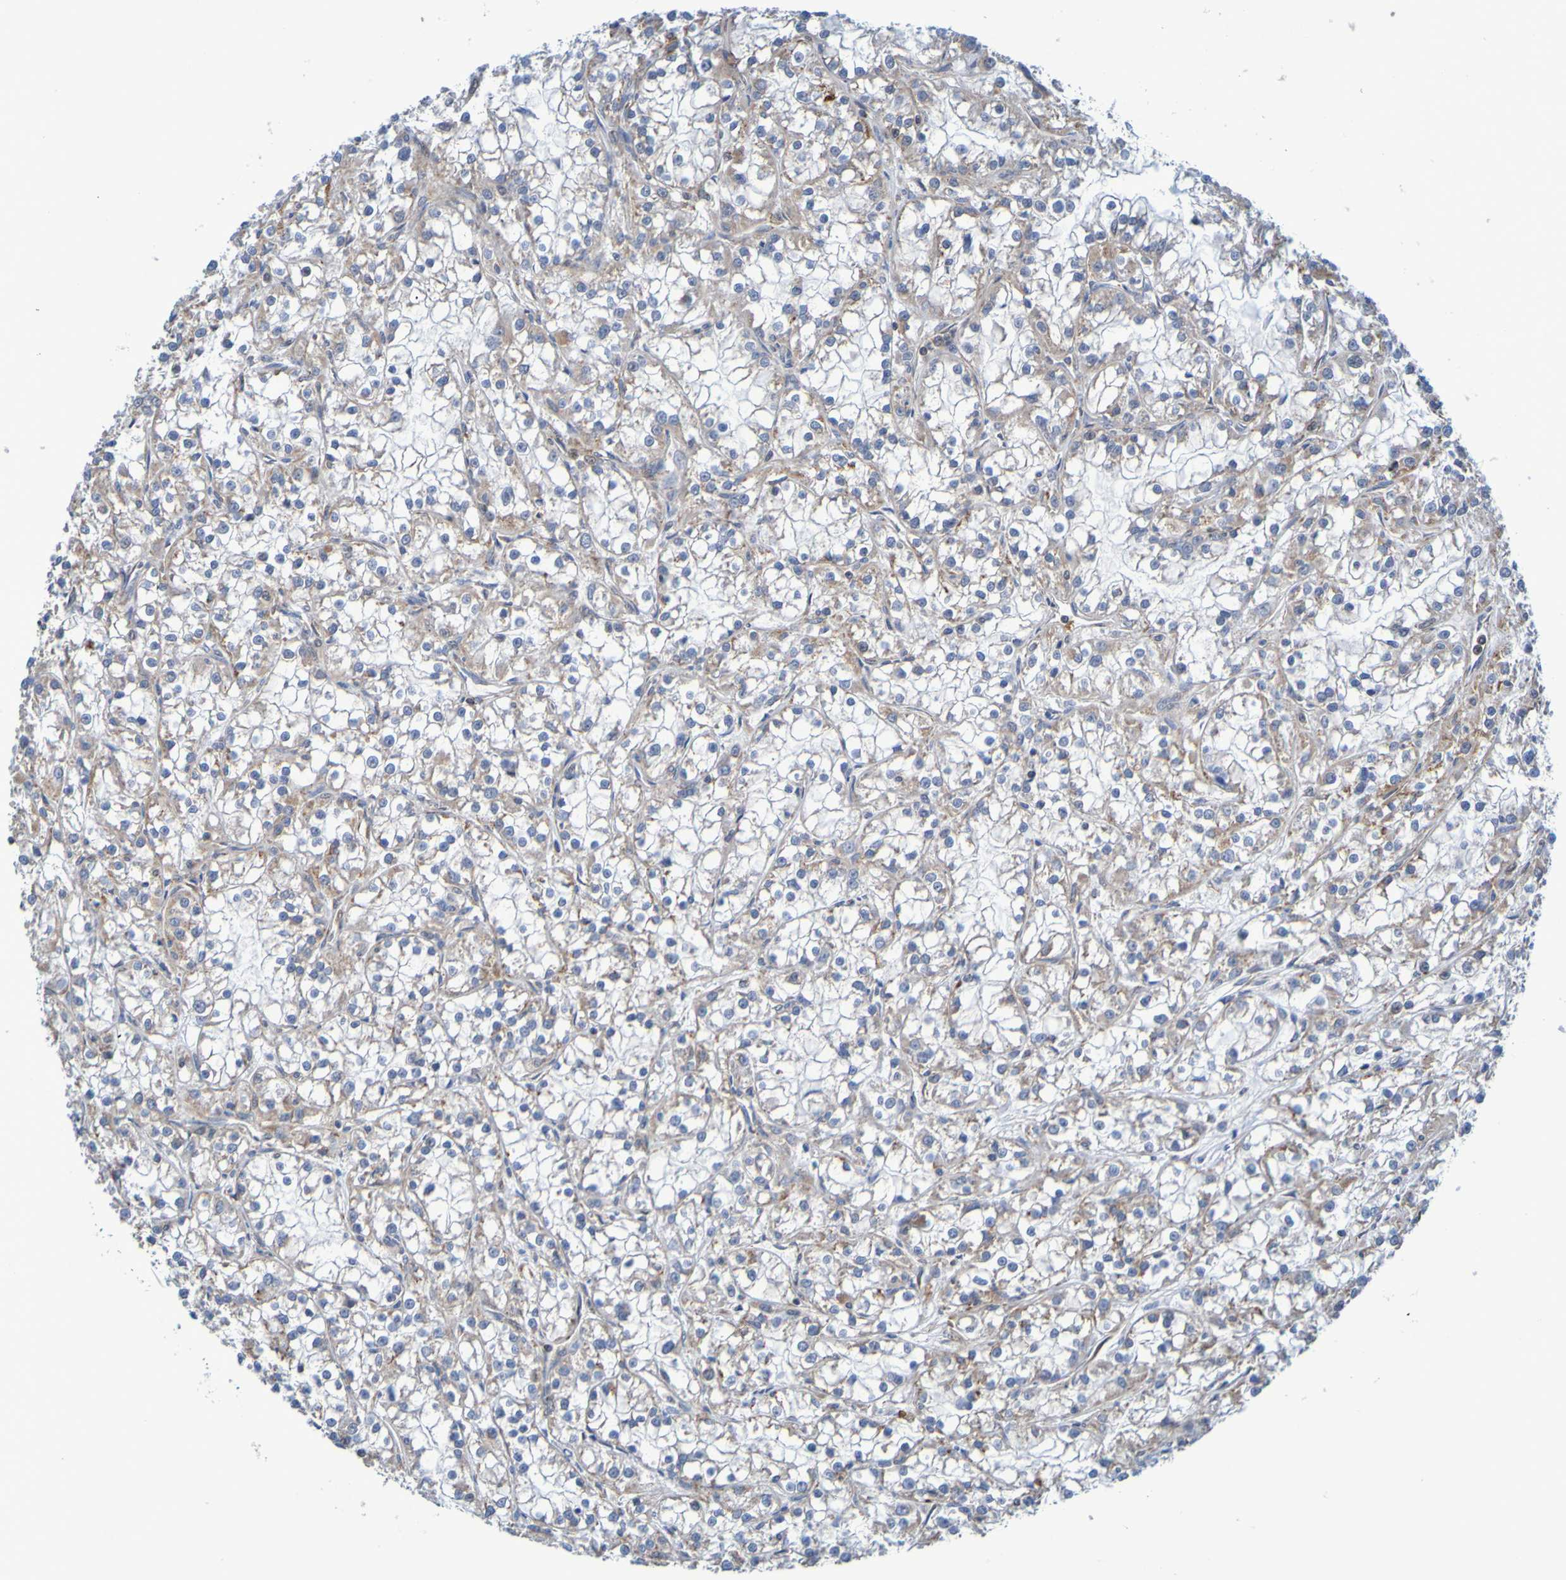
{"staining": {"intensity": "weak", "quantity": ">75%", "location": "cytoplasmic/membranous"}, "tissue": "renal cancer", "cell_type": "Tumor cells", "image_type": "cancer", "snomed": [{"axis": "morphology", "description": "Adenocarcinoma, NOS"}, {"axis": "topography", "description": "Kidney"}], "caption": "Renal cancer stained with a brown dye exhibits weak cytoplasmic/membranous positive expression in about >75% of tumor cells.", "gene": "CCDC51", "patient": {"sex": "female", "age": 52}}